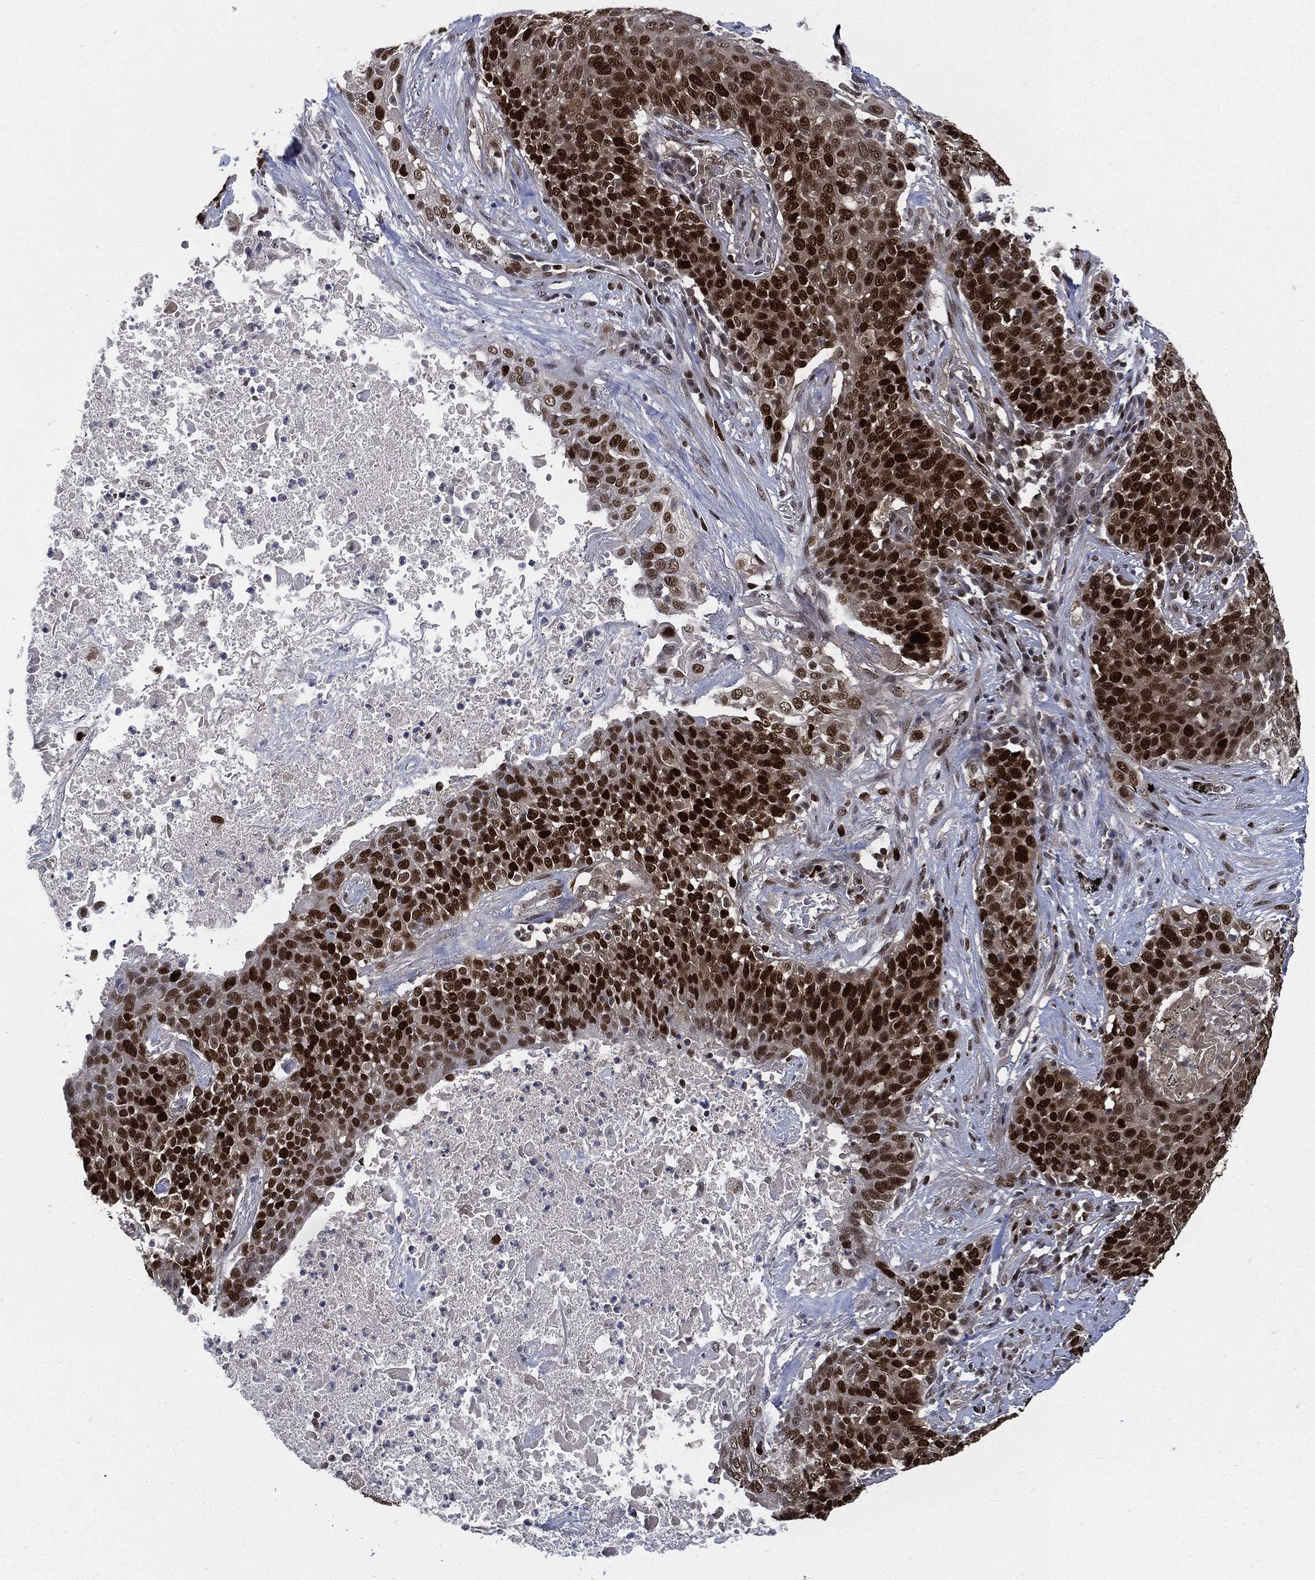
{"staining": {"intensity": "strong", "quantity": "25%-75%", "location": "nuclear"}, "tissue": "lung cancer", "cell_type": "Tumor cells", "image_type": "cancer", "snomed": [{"axis": "morphology", "description": "Squamous cell carcinoma, NOS"}, {"axis": "topography", "description": "Lung"}], "caption": "IHC photomicrograph of neoplastic tissue: lung cancer (squamous cell carcinoma) stained using immunohistochemistry exhibits high levels of strong protein expression localized specifically in the nuclear of tumor cells, appearing as a nuclear brown color.", "gene": "PCNA", "patient": {"sex": "male", "age": 82}}